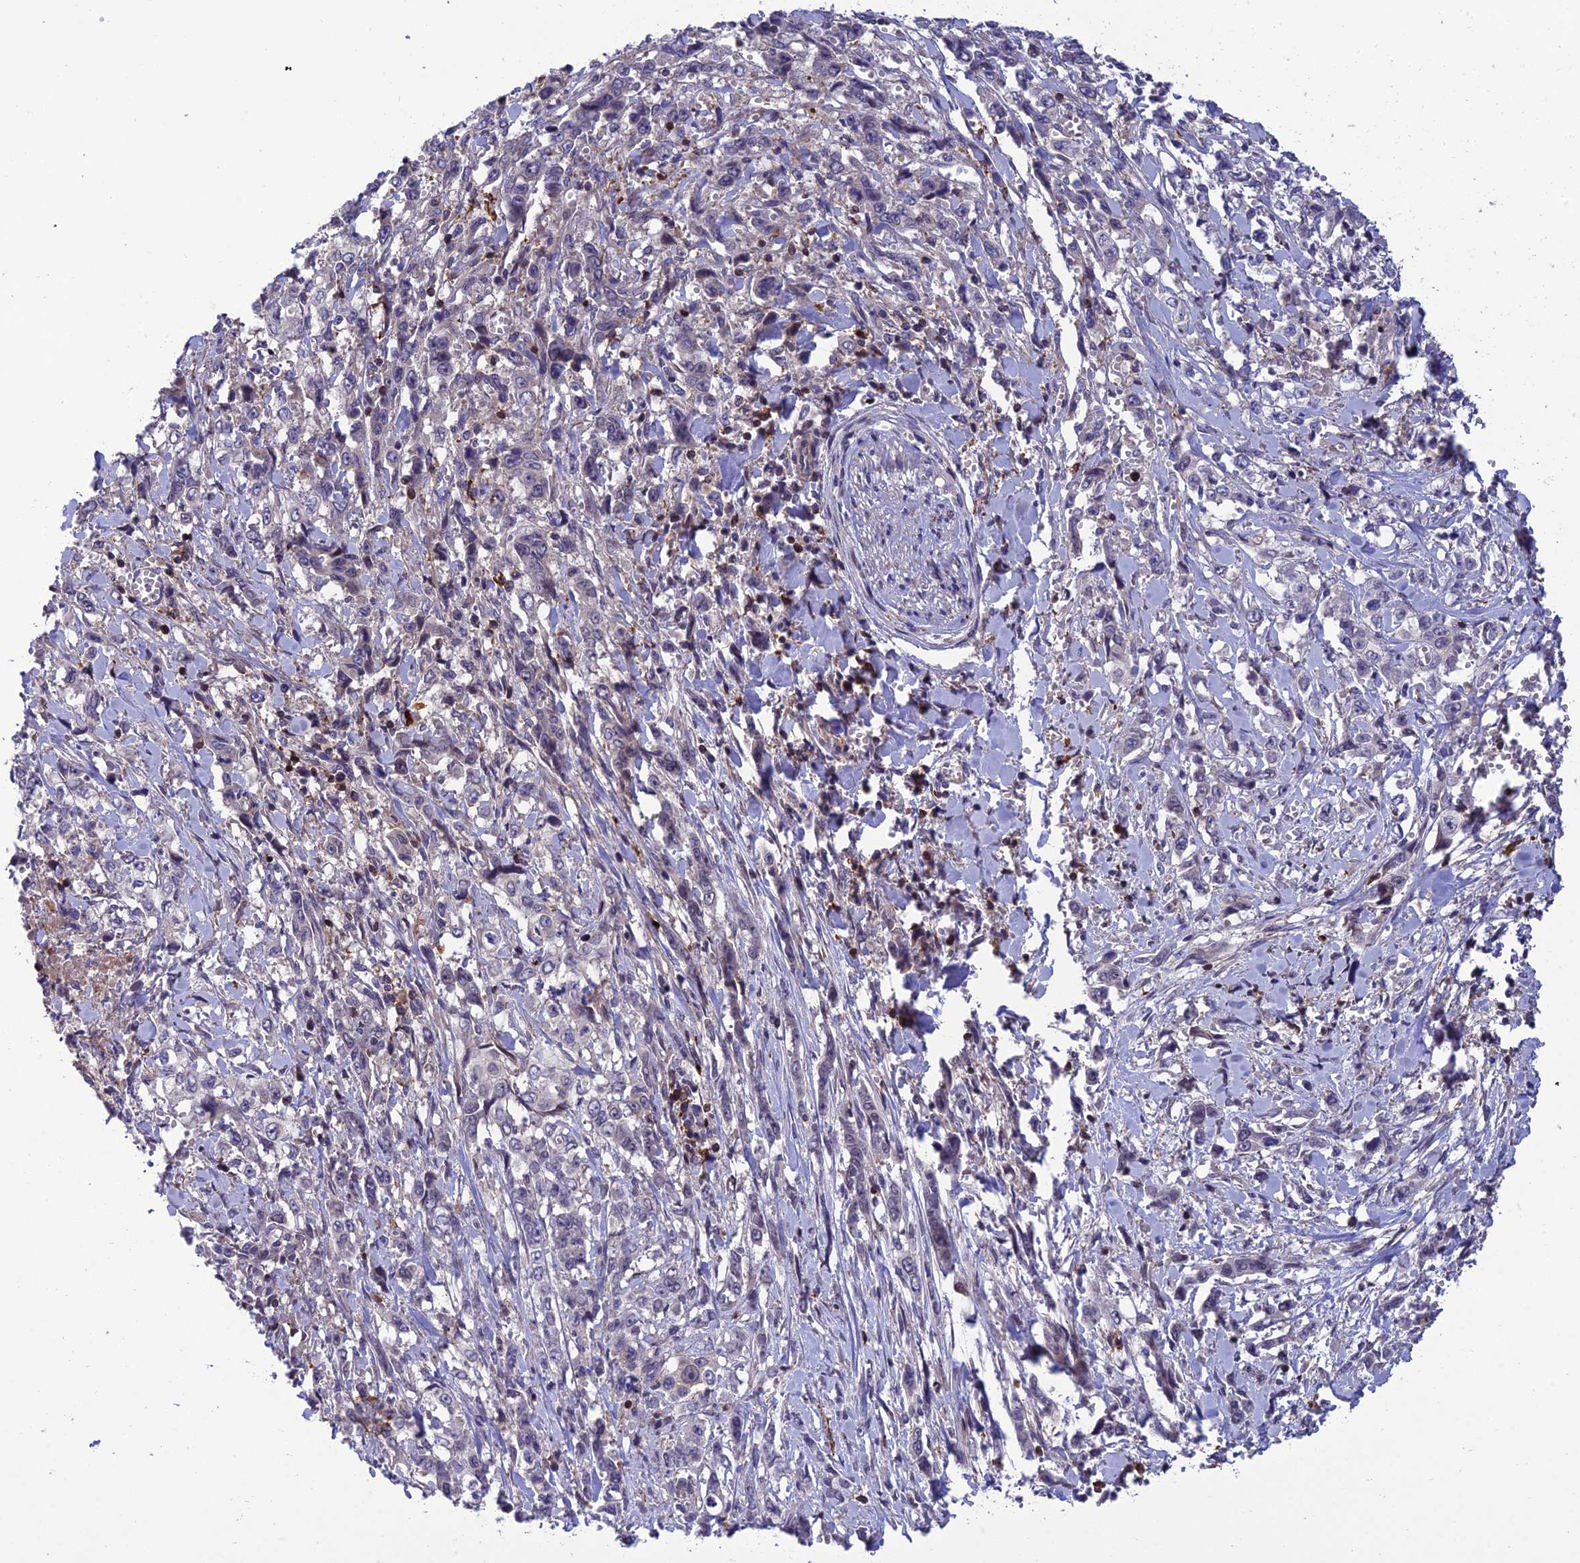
{"staining": {"intensity": "negative", "quantity": "none", "location": "none"}, "tissue": "stomach cancer", "cell_type": "Tumor cells", "image_type": "cancer", "snomed": [{"axis": "morphology", "description": "Adenocarcinoma, NOS"}, {"axis": "topography", "description": "Stomach, upper"}], "caption": "There is no significant staining in tumor cells of stomach cancer.", "gene": "FAM76A", "patient": {"sex": "male", "age": 62}}